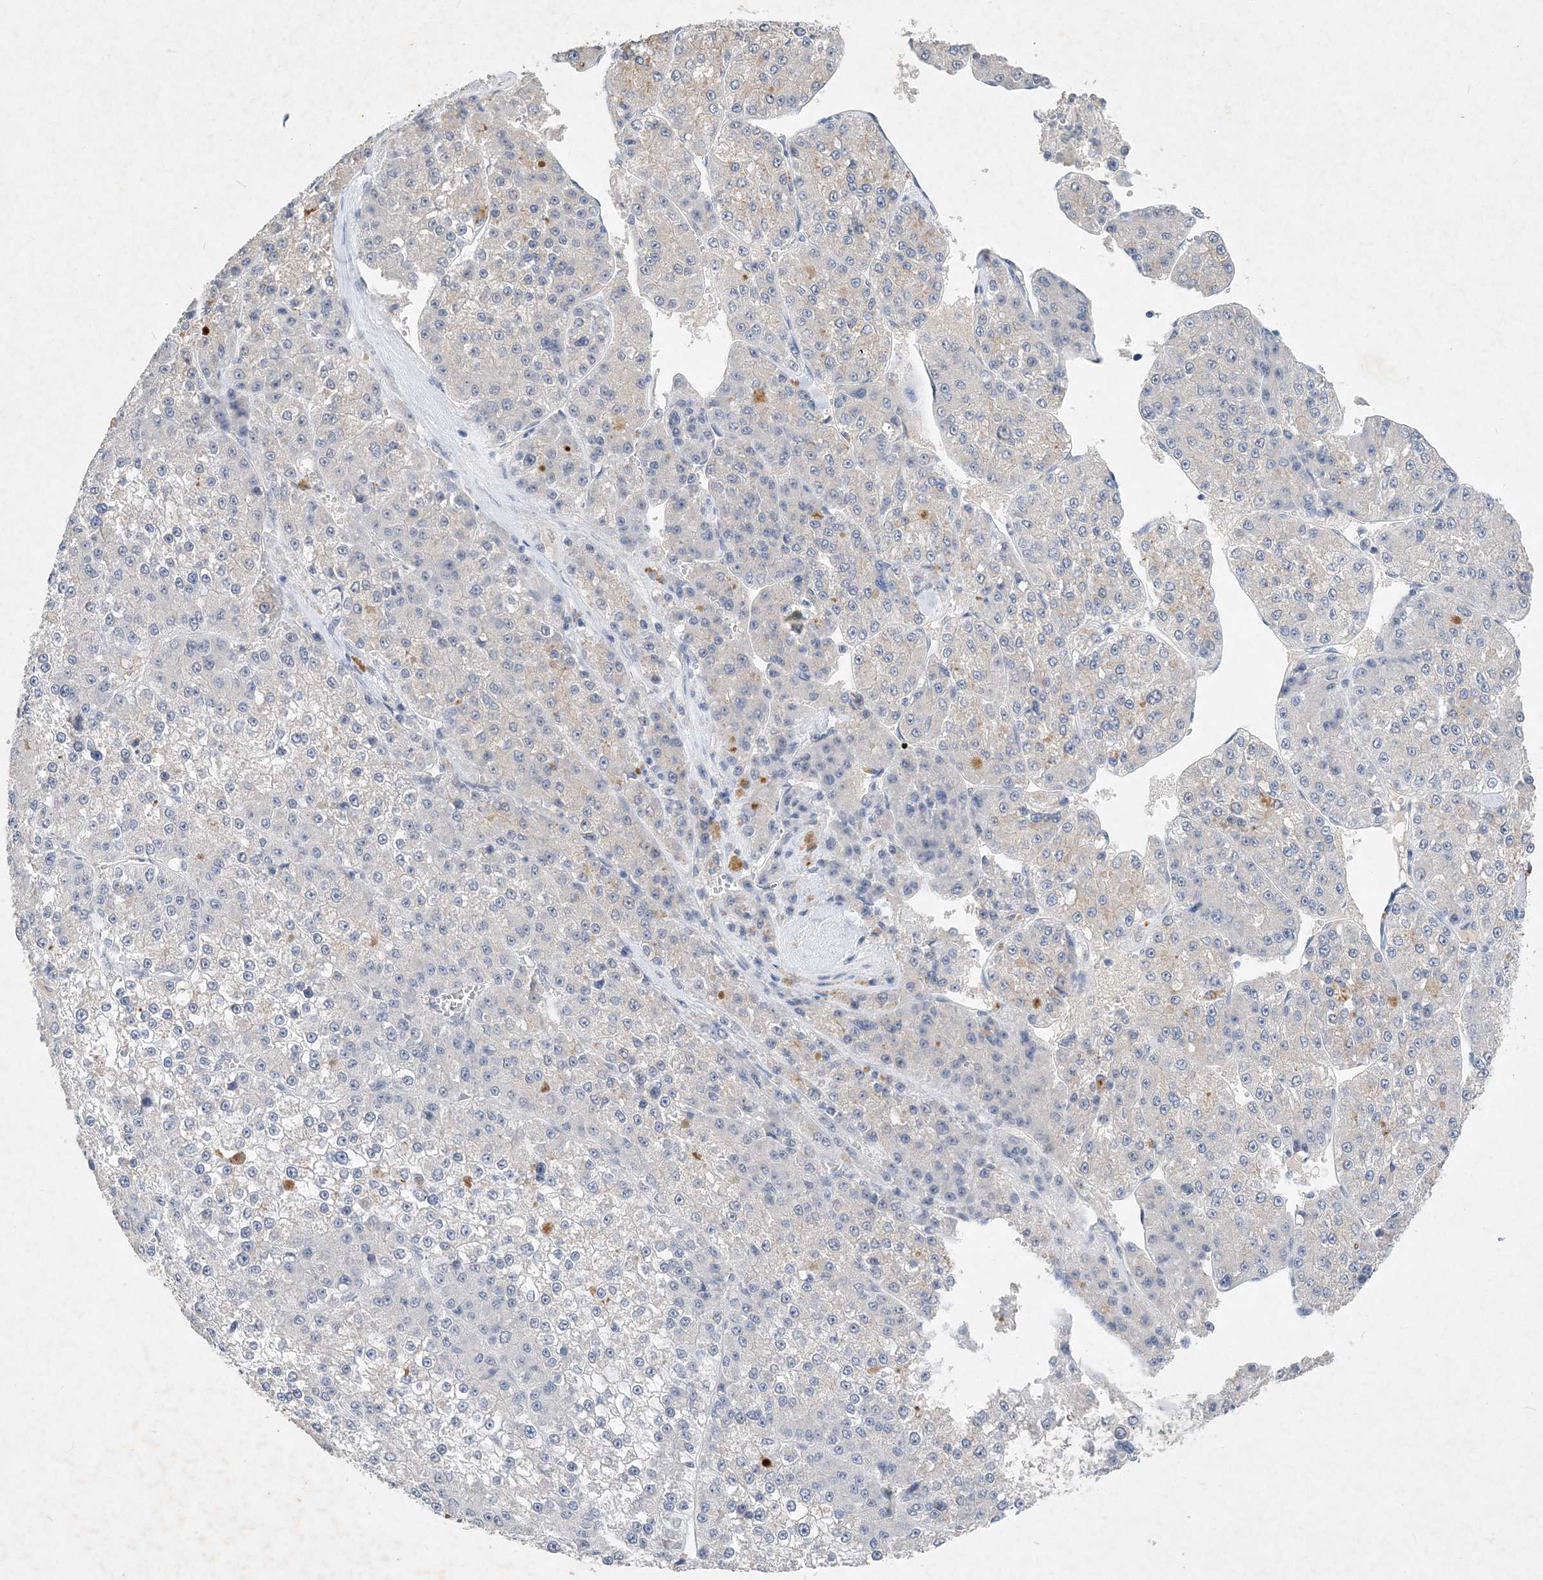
{"staining": {"intensity": "negative", "quantity": "none", "location": "none"}, "tissue": "liver cancer", "cell_type": "Tumor cells", "image_type": "cancer", "snomed": [{"axis": "morphology", "description": "Carcinoma, Hepatocellular, NOS"}, {"axis": "topography", "description": "Liver"}], "caption": "An image of liver cancer stained for a protein demonstrates no brown staining in tumor cells.", "gene": "C11orf58", "patient": {"sex": "female", "age": 73}}